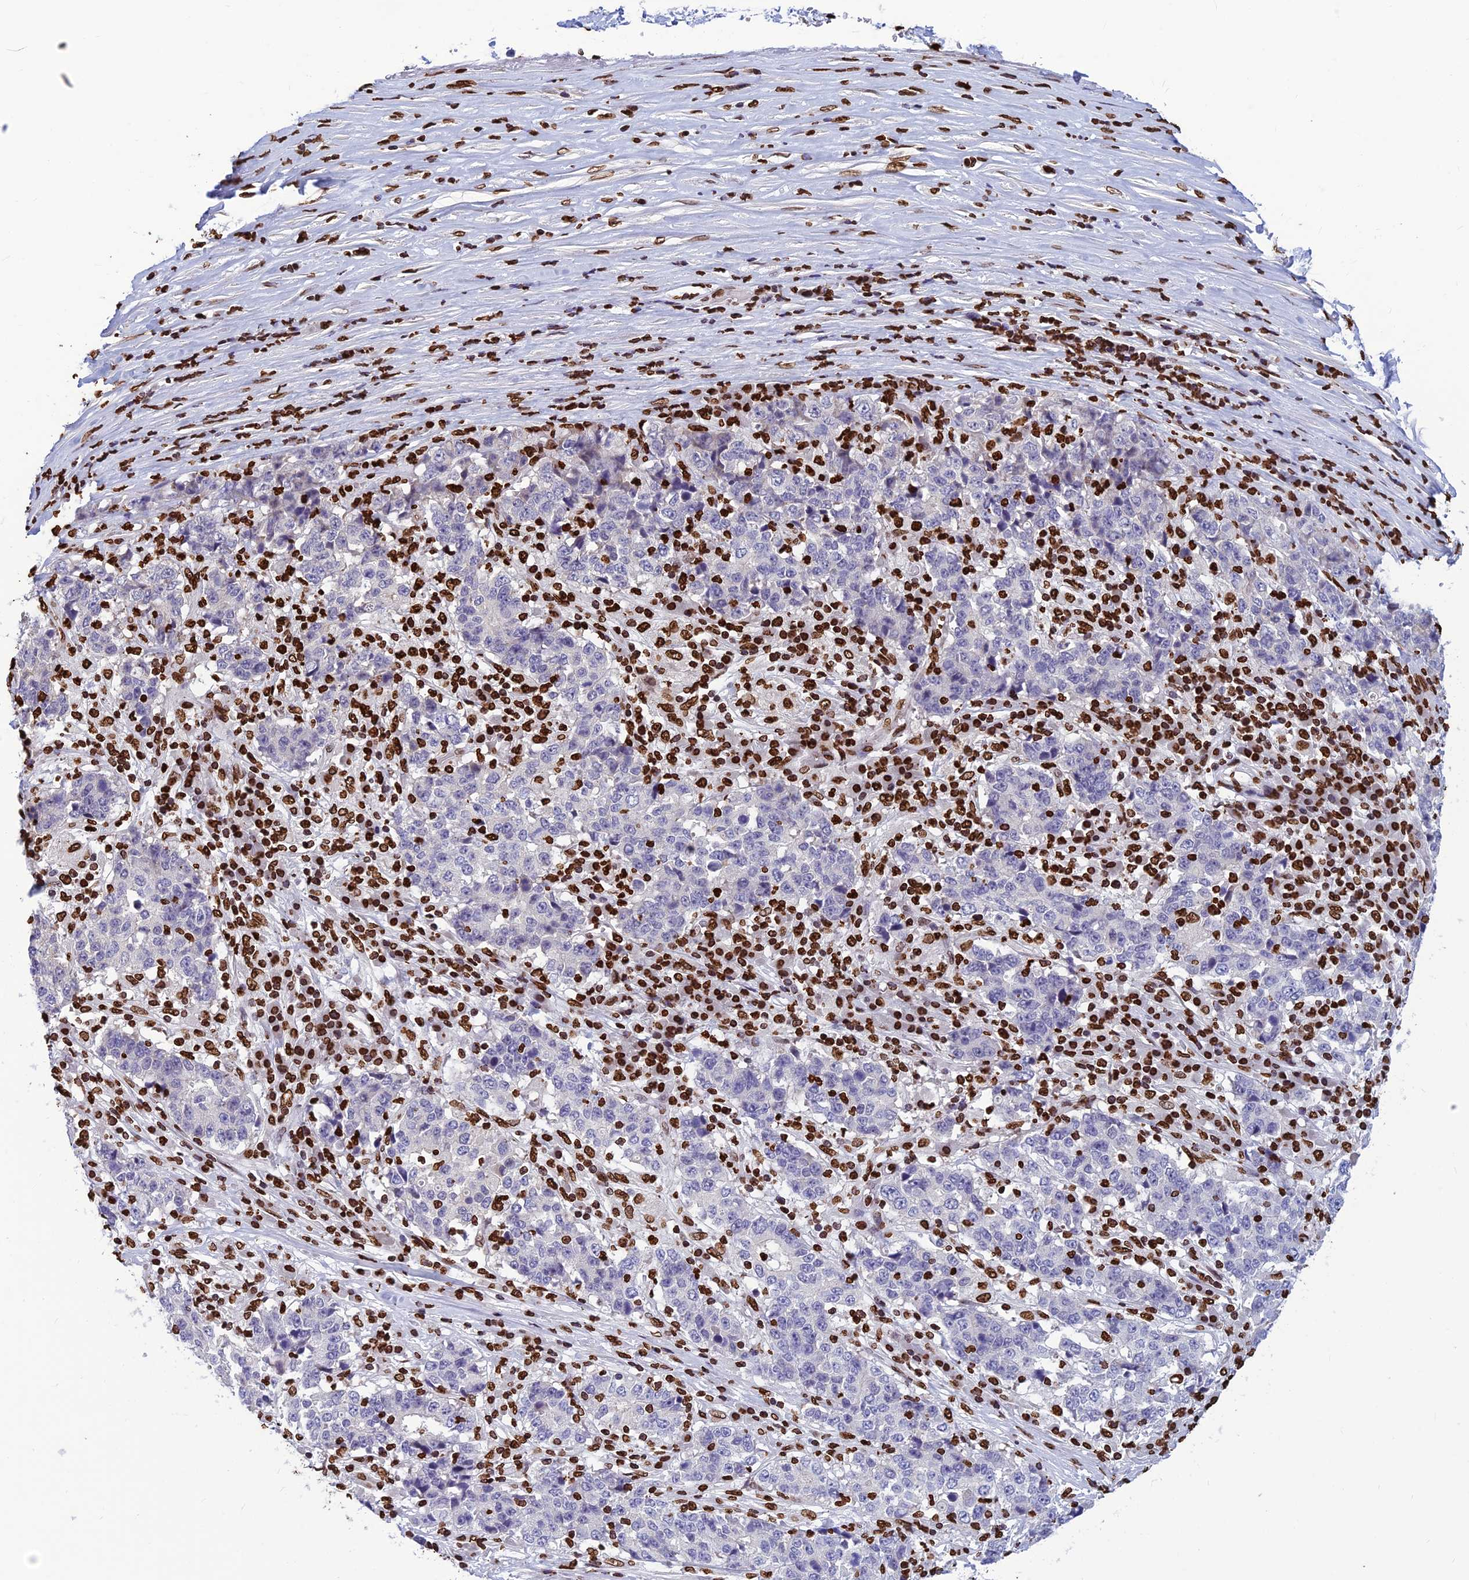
{"staining": {"intensity": "negative", "quantity": "none", "location": "none"}, "tissue": "stomach cancer", "cell_type": "Tumor cells", "image_type": "cancer", "snomed": [{"axis": "morphology", "description": "Adenocarcinoma, NOS"}, {"axis": "topography", "description": "Stomach"}], "caption": "This is an immunohistochemistry photomicrograph of stomach cancer (adenocarcinoma). There is no expression in tumor cells.", "gene": "AKAP17A", "patient": {"sex": "male", "age": 59}}